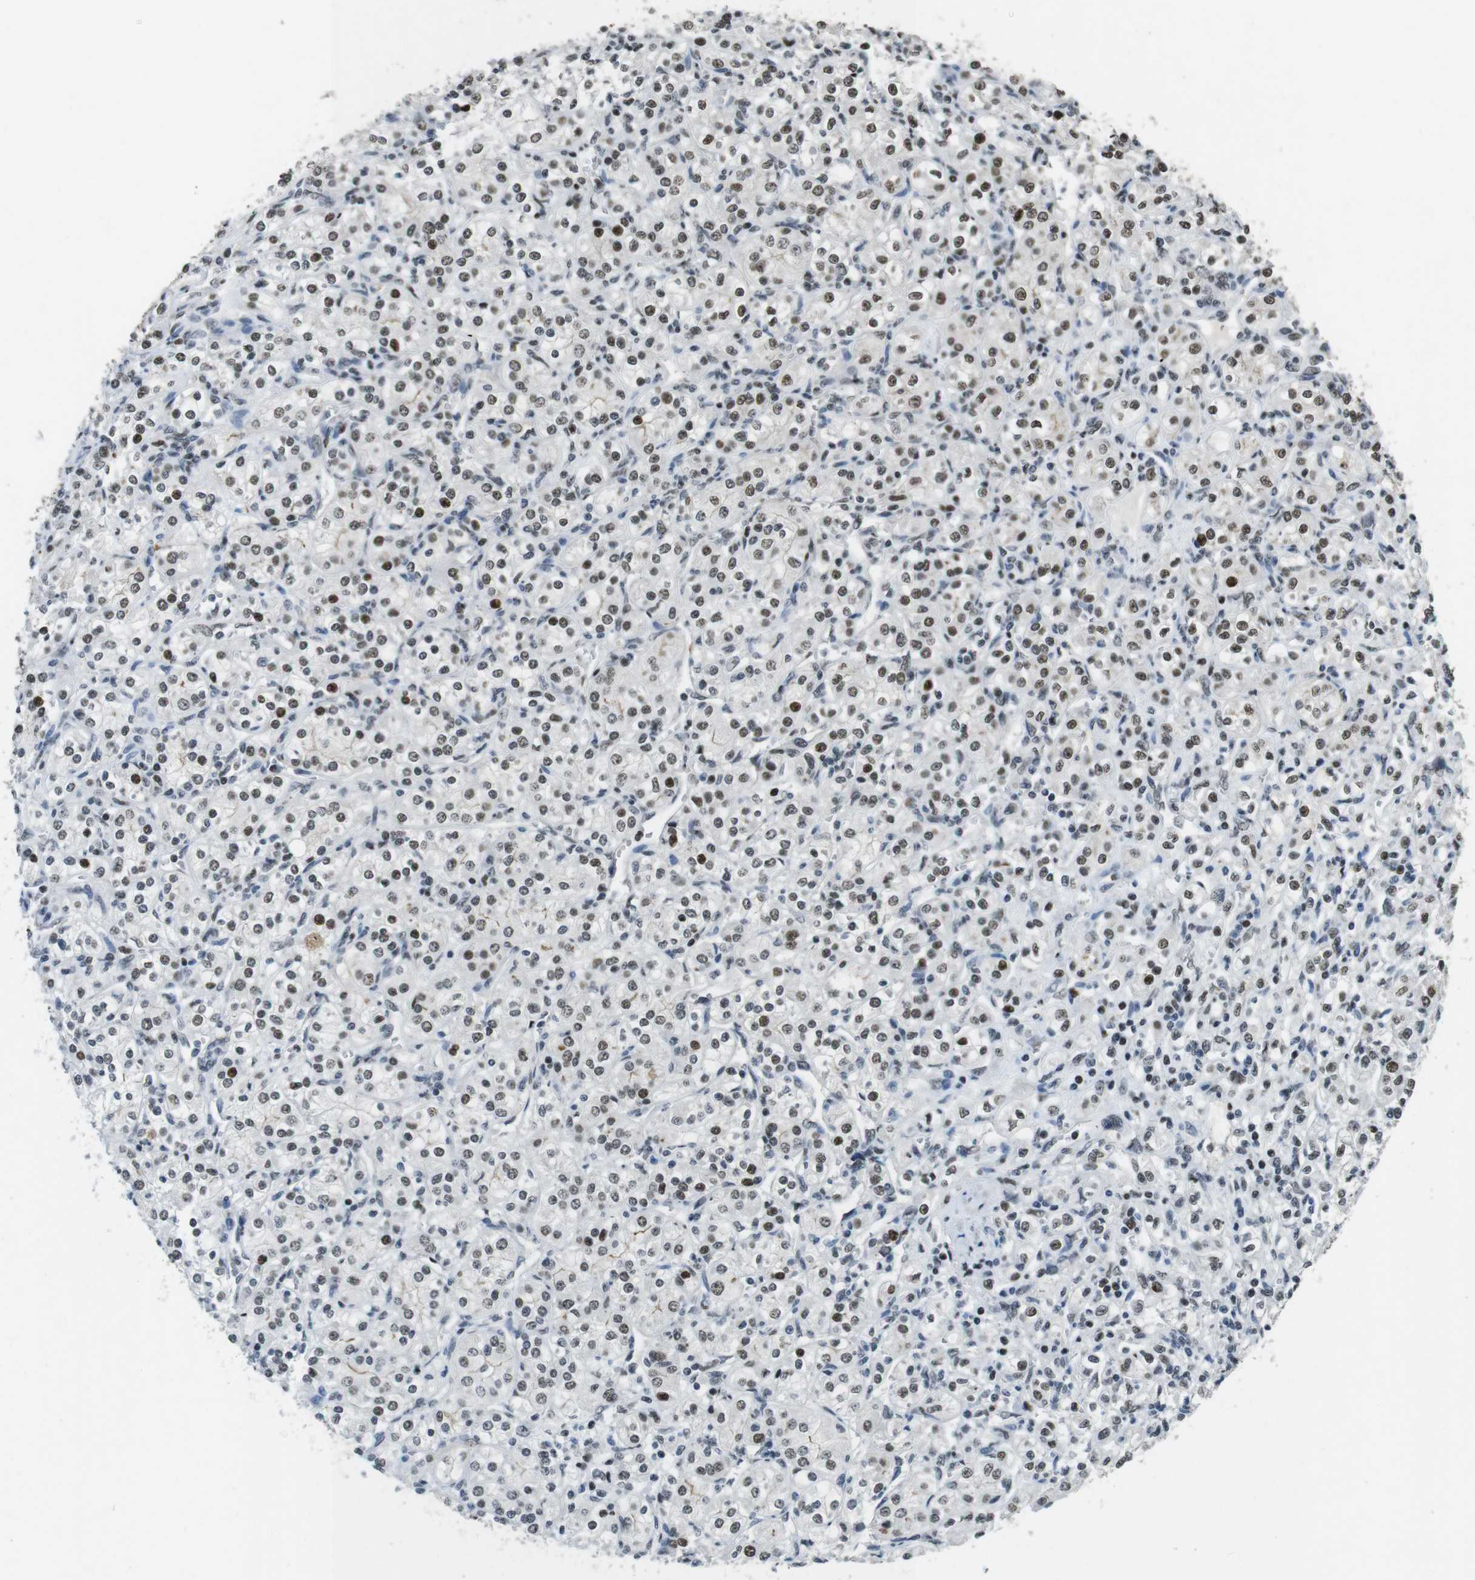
{"staining": {"intensity": "weak", "quantity": ">75%", "location": "nuclear"}, "tissue": "renal cancer", "cell_type": "Tumor cells", "image_type": "cancer", "snomed": [{"axis": "morphology", "description": "Adenocarcinoma, NOS"}, {"axis": "topography", "description": "Kidney"}], "caption": "IHC (DAB) staining of human adenocarcinoma (renal) shows weak nuclear protein expression in approximately >75% of tumor cells.", "gene": "CSNK2B", "patient": {"sex": "male", "age": 77}}